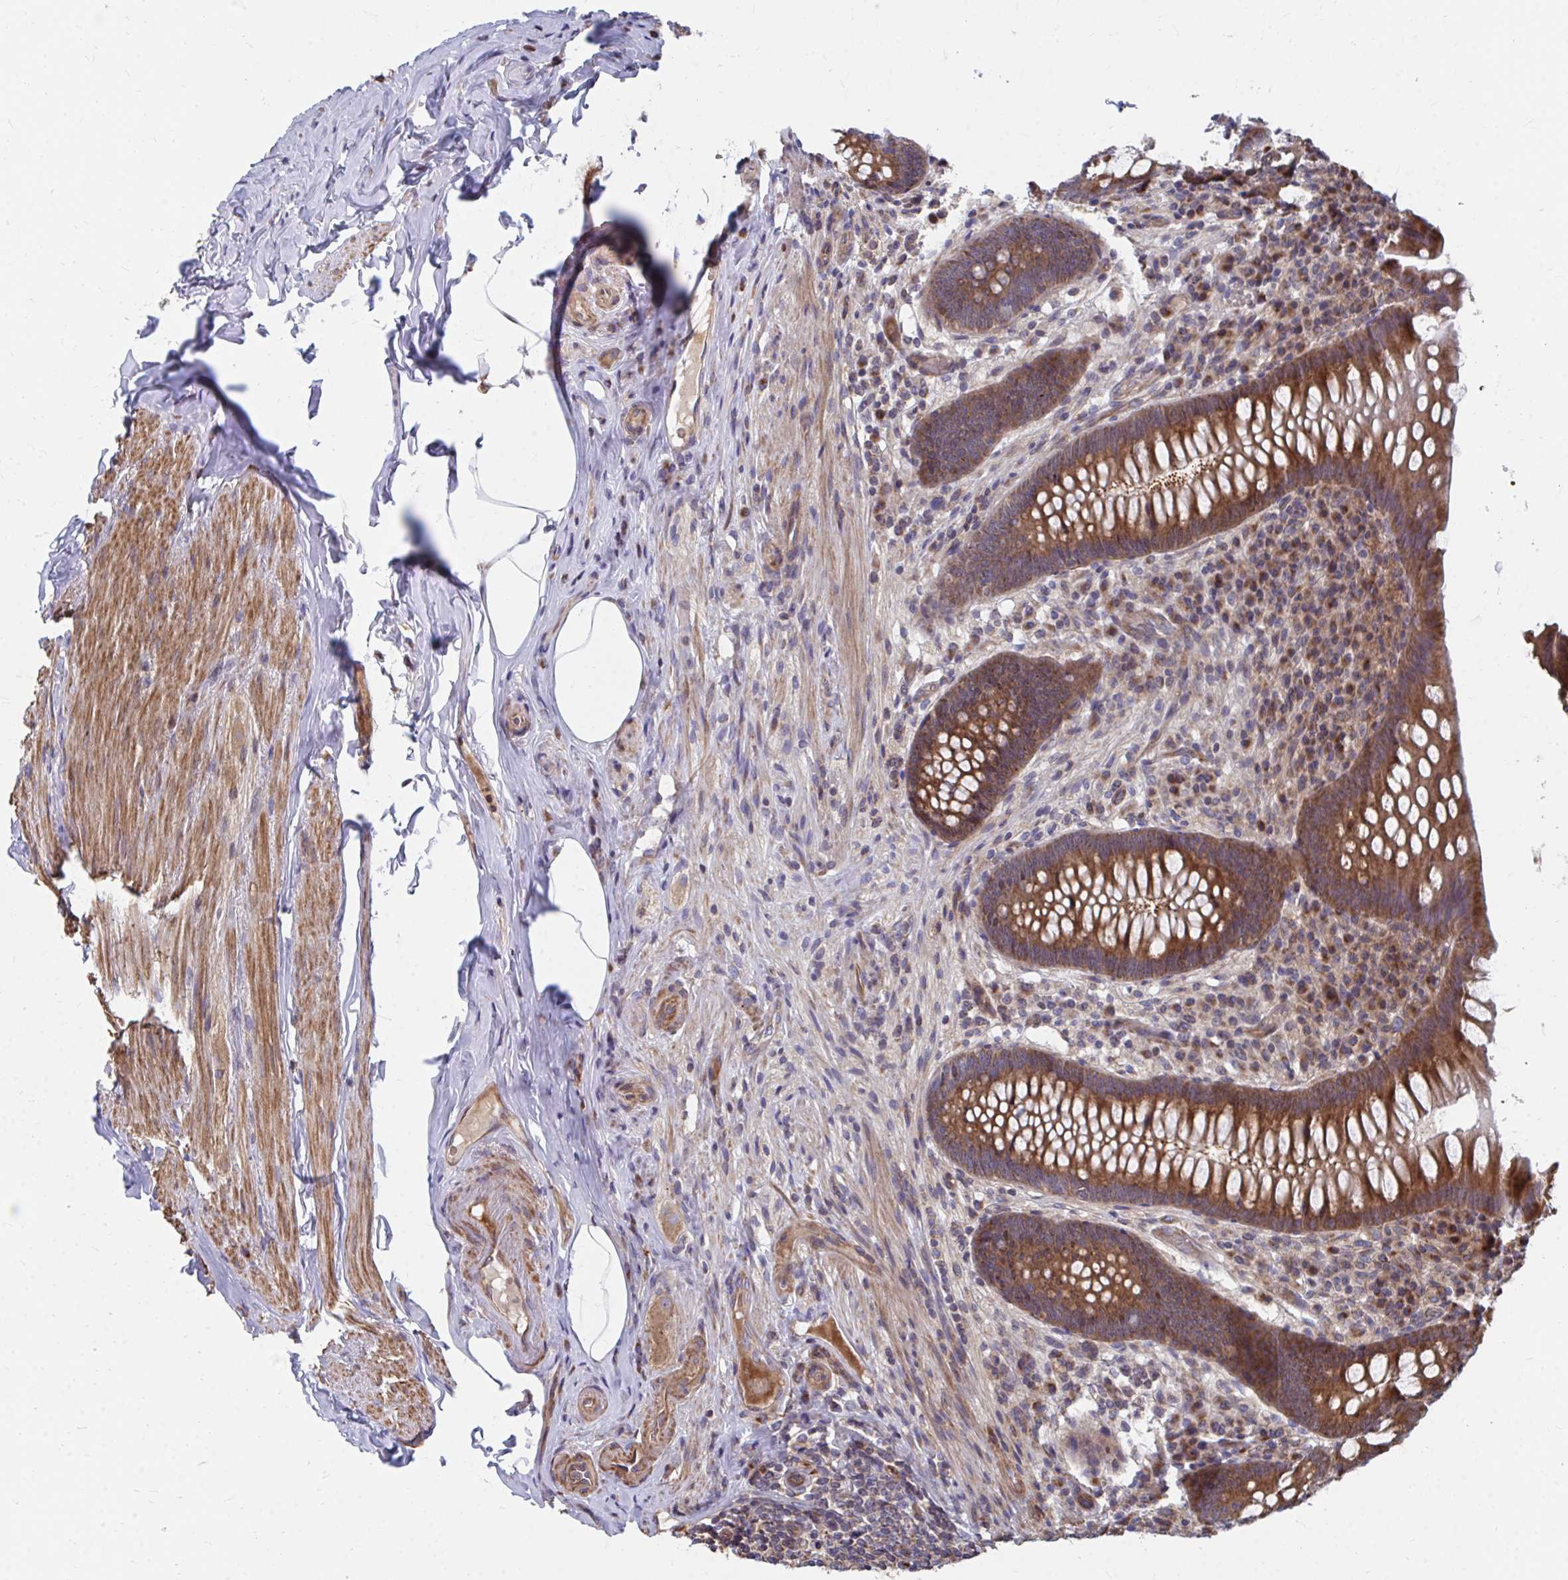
{"staining": {"intensity": "moderate", "quantity": ">75%", "location": "cytoplasmic/membranous"}, "tissue": "appendix", "cell_type": "Glandular cells", "image_type": "normal", "snomed": [{"axis": "morphology", "description": "Normal tissue, NOS"}, {"axis": "topography", "description": "Appendix"}], "caption": "An image of human appendix stained for a protein reveals moderate cytoplasmic/membranous brown staining in glandular cells.", "gene": "FAM89A", "patient": {"sex": "male", "age": 71}}